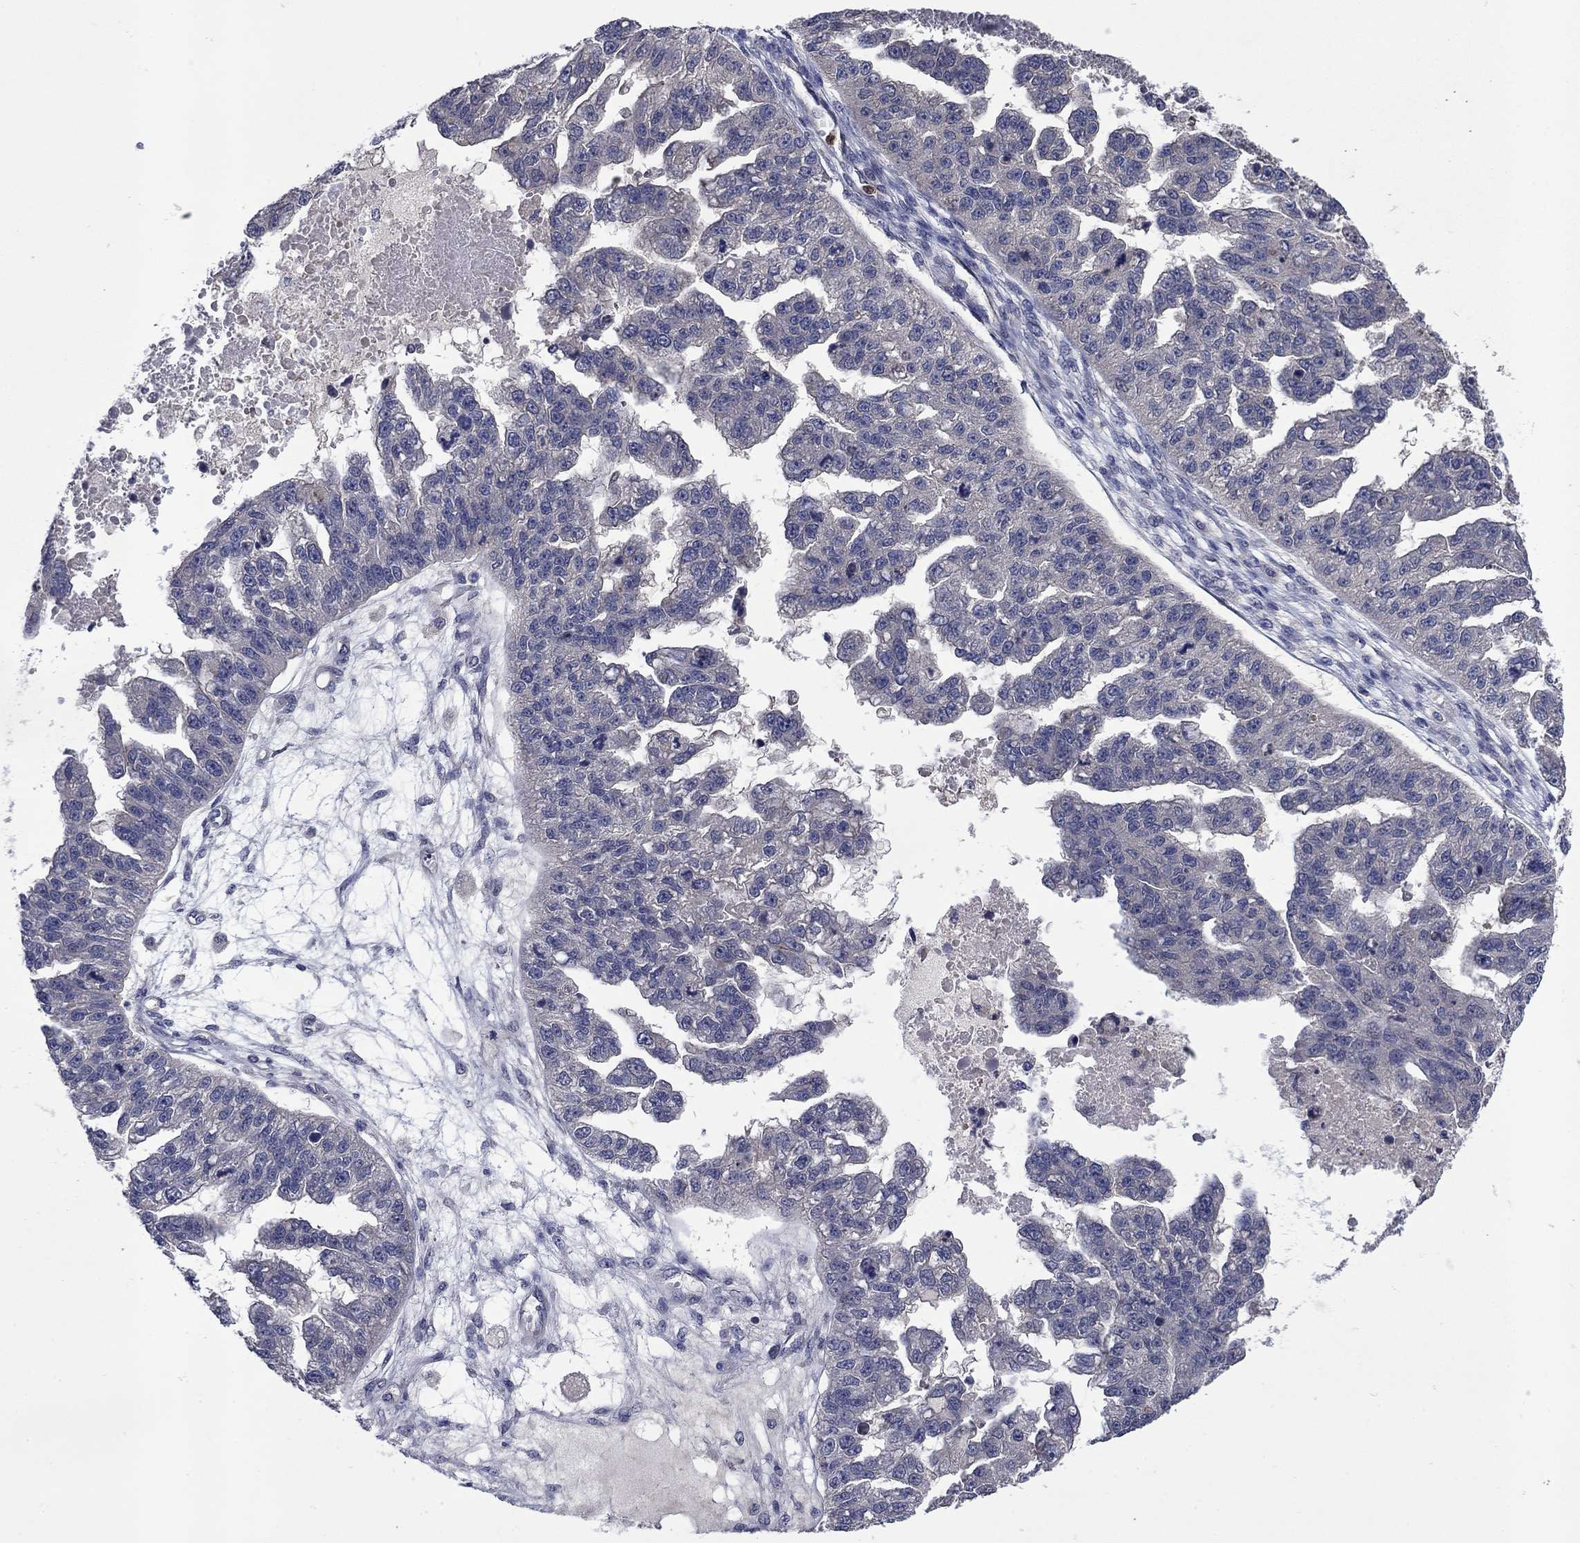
{"staining": {"intensity": "negative", "quantity": "none", "location": "none"}, "tissue": "ovarian cancer", "cell_type": "Tumor cells", "image_type": "cancer", "snomed": [{"axis": "morphology", "description": "Cystadenocarcinoma, serous, NOS"}, {"axis": "topography", "description": "Ovary"}], "caption": "IHC image of neoplastic tissue: human ovarian cancer (serous cystadenocarcinoma) stained with DAB reveals no significant protein positivity in tumor cells. (Stains: DAB immunohistochemistry with hematoxylin counter stain, Microscopy: brightfield microscopy at high magnification).", "gene": "MSRB1", "patient": {"sex": "female", "age": 58}}